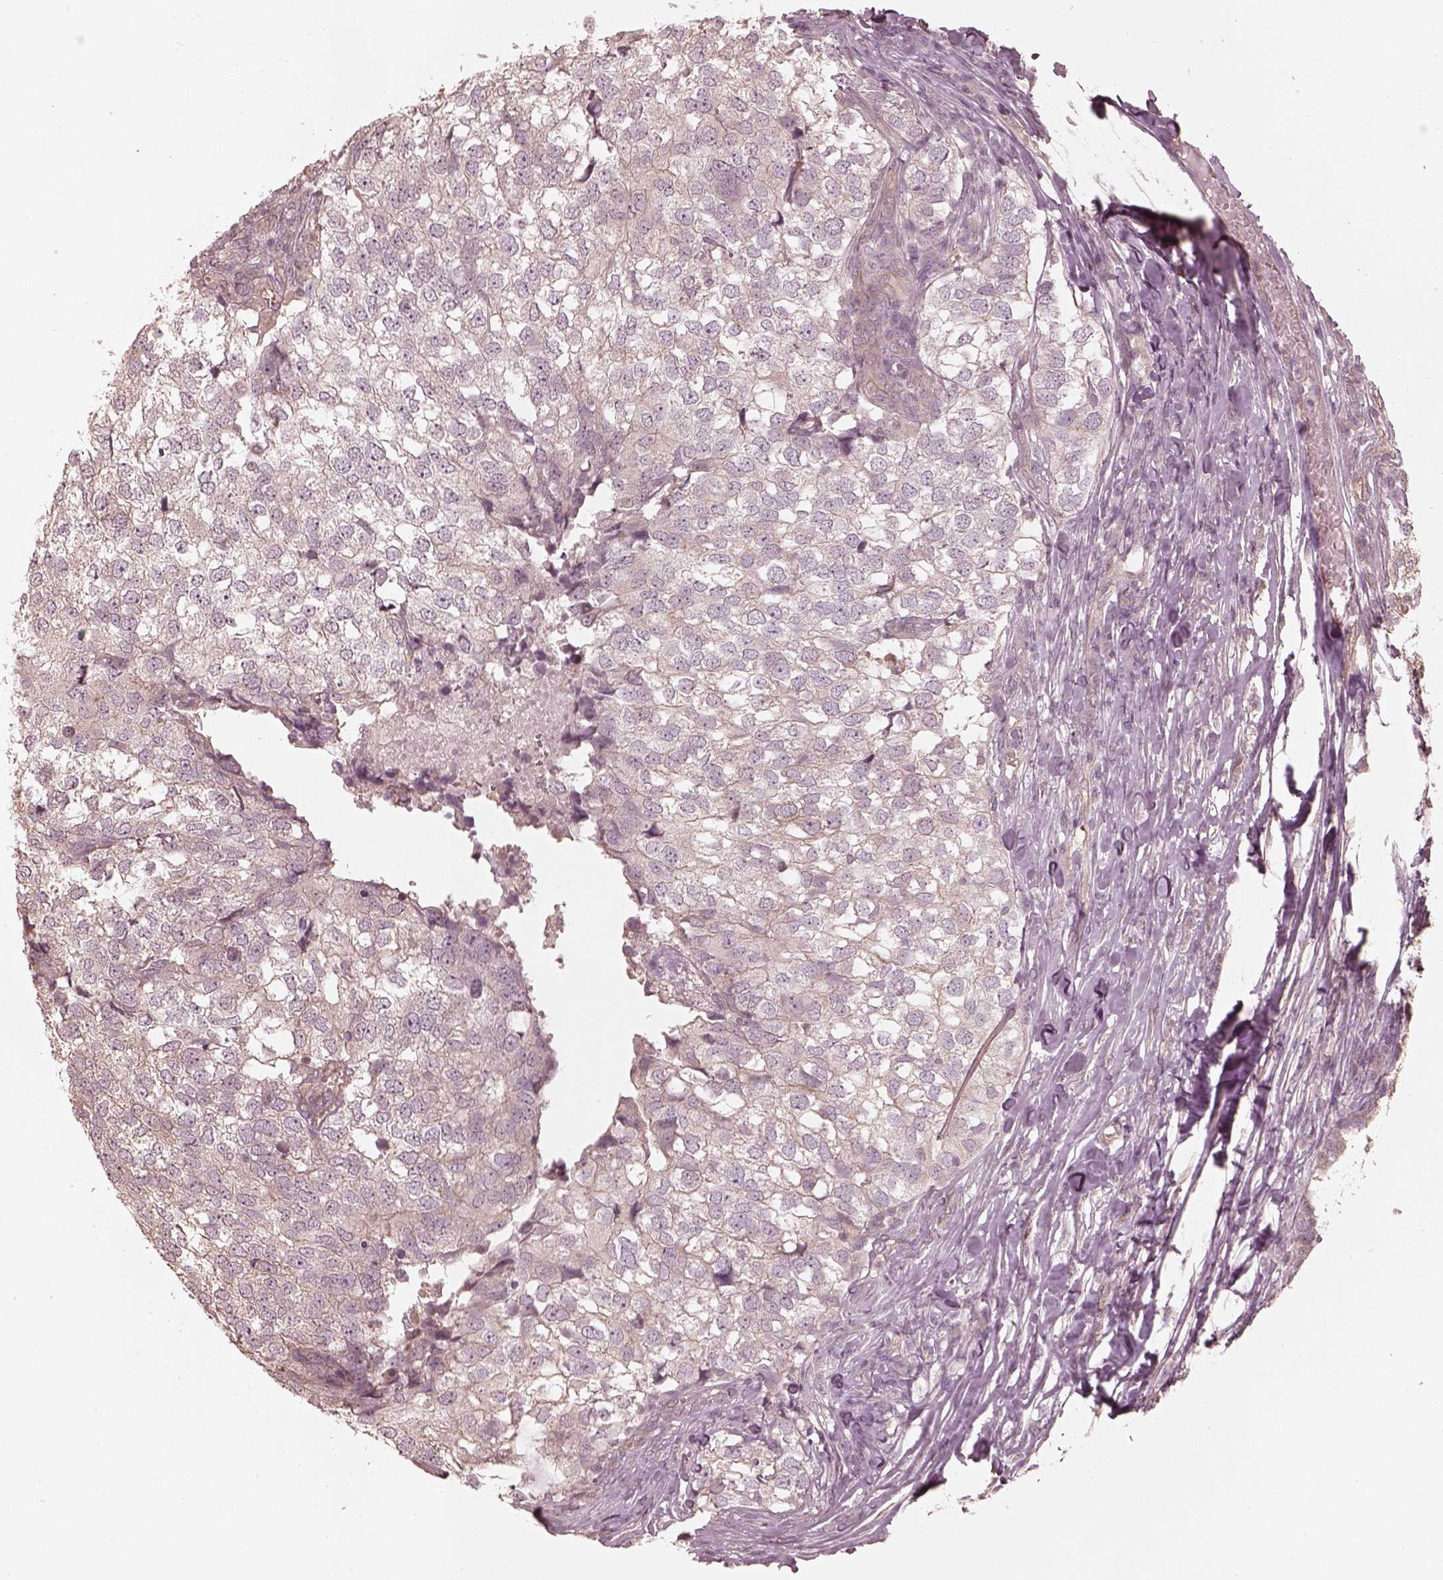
{"staining": {"intensity": "negative", "quantity": "none", "location": "none"}, "tissue": "breast cancer", "cell_type": "Tumor cells", "image_type": "cancer", "snomed": [{"axis": "morphology", "description": "Duct carcinoma"}, {"axis": "topography", "description": "Breast"}], "caption": "An immunohistochemistry image of breast cancer is shown. There is no staining in tumor cells of breast cancer.", "gene": "KIF5C", "patient": {"sex": "female", "age": 30}}